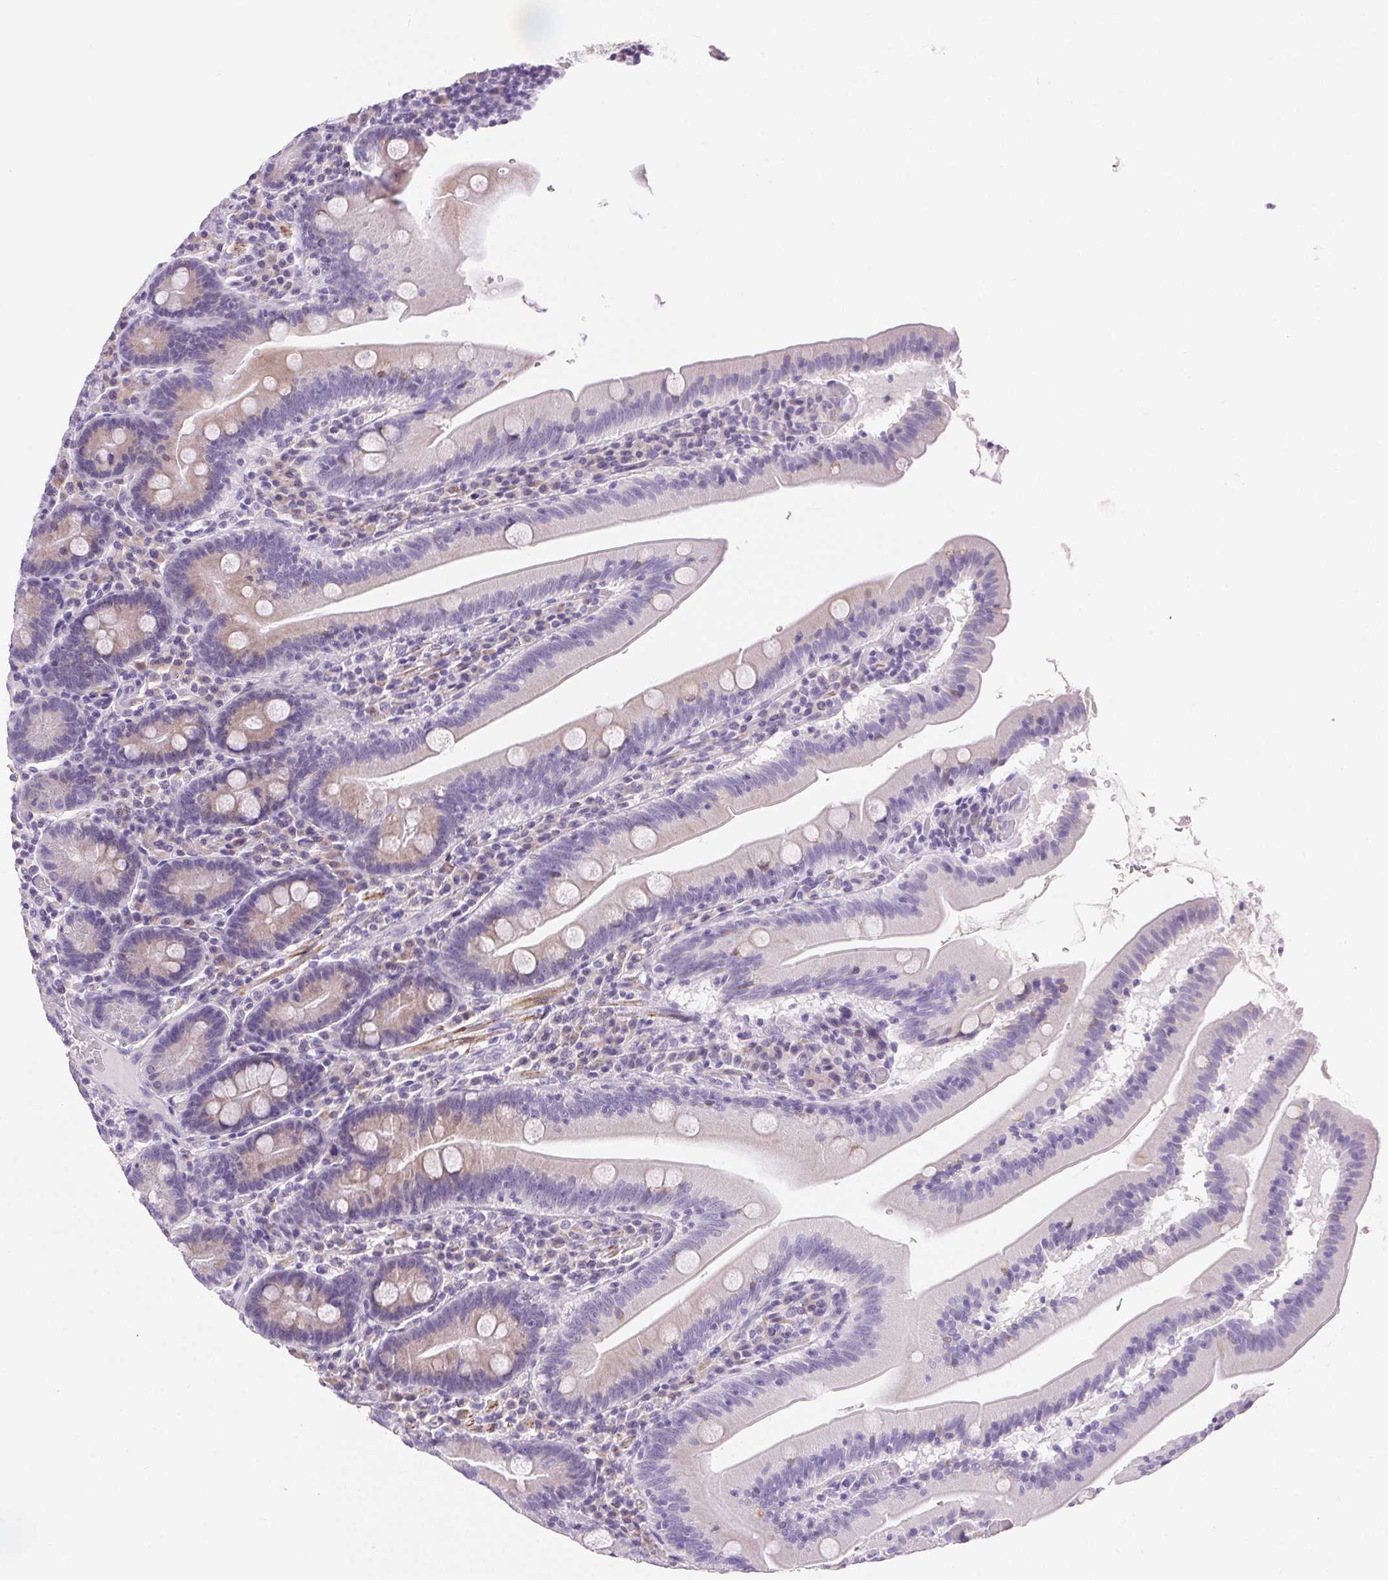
{"staining": {"intensity": "weak", "quantity": "25%-75%", "location": "cytoplasmic/membranous"}, "tissue": "small intestine", "cell_type": "Glandular cells", "image_type": "normal", "snomed": [{"axis": "morphology", "description": "Normal tissue, NOS"}, {"axis": "topography", "description": "Small intestine"}], "caption": "A low amount of weak cytoplasmic/membranous staining is identified in about 25%-75% of glandular cells in unremarkable small intestine.", "gene": "ARHGAP11B", "patient": {"sex": "male", "age": 37}}